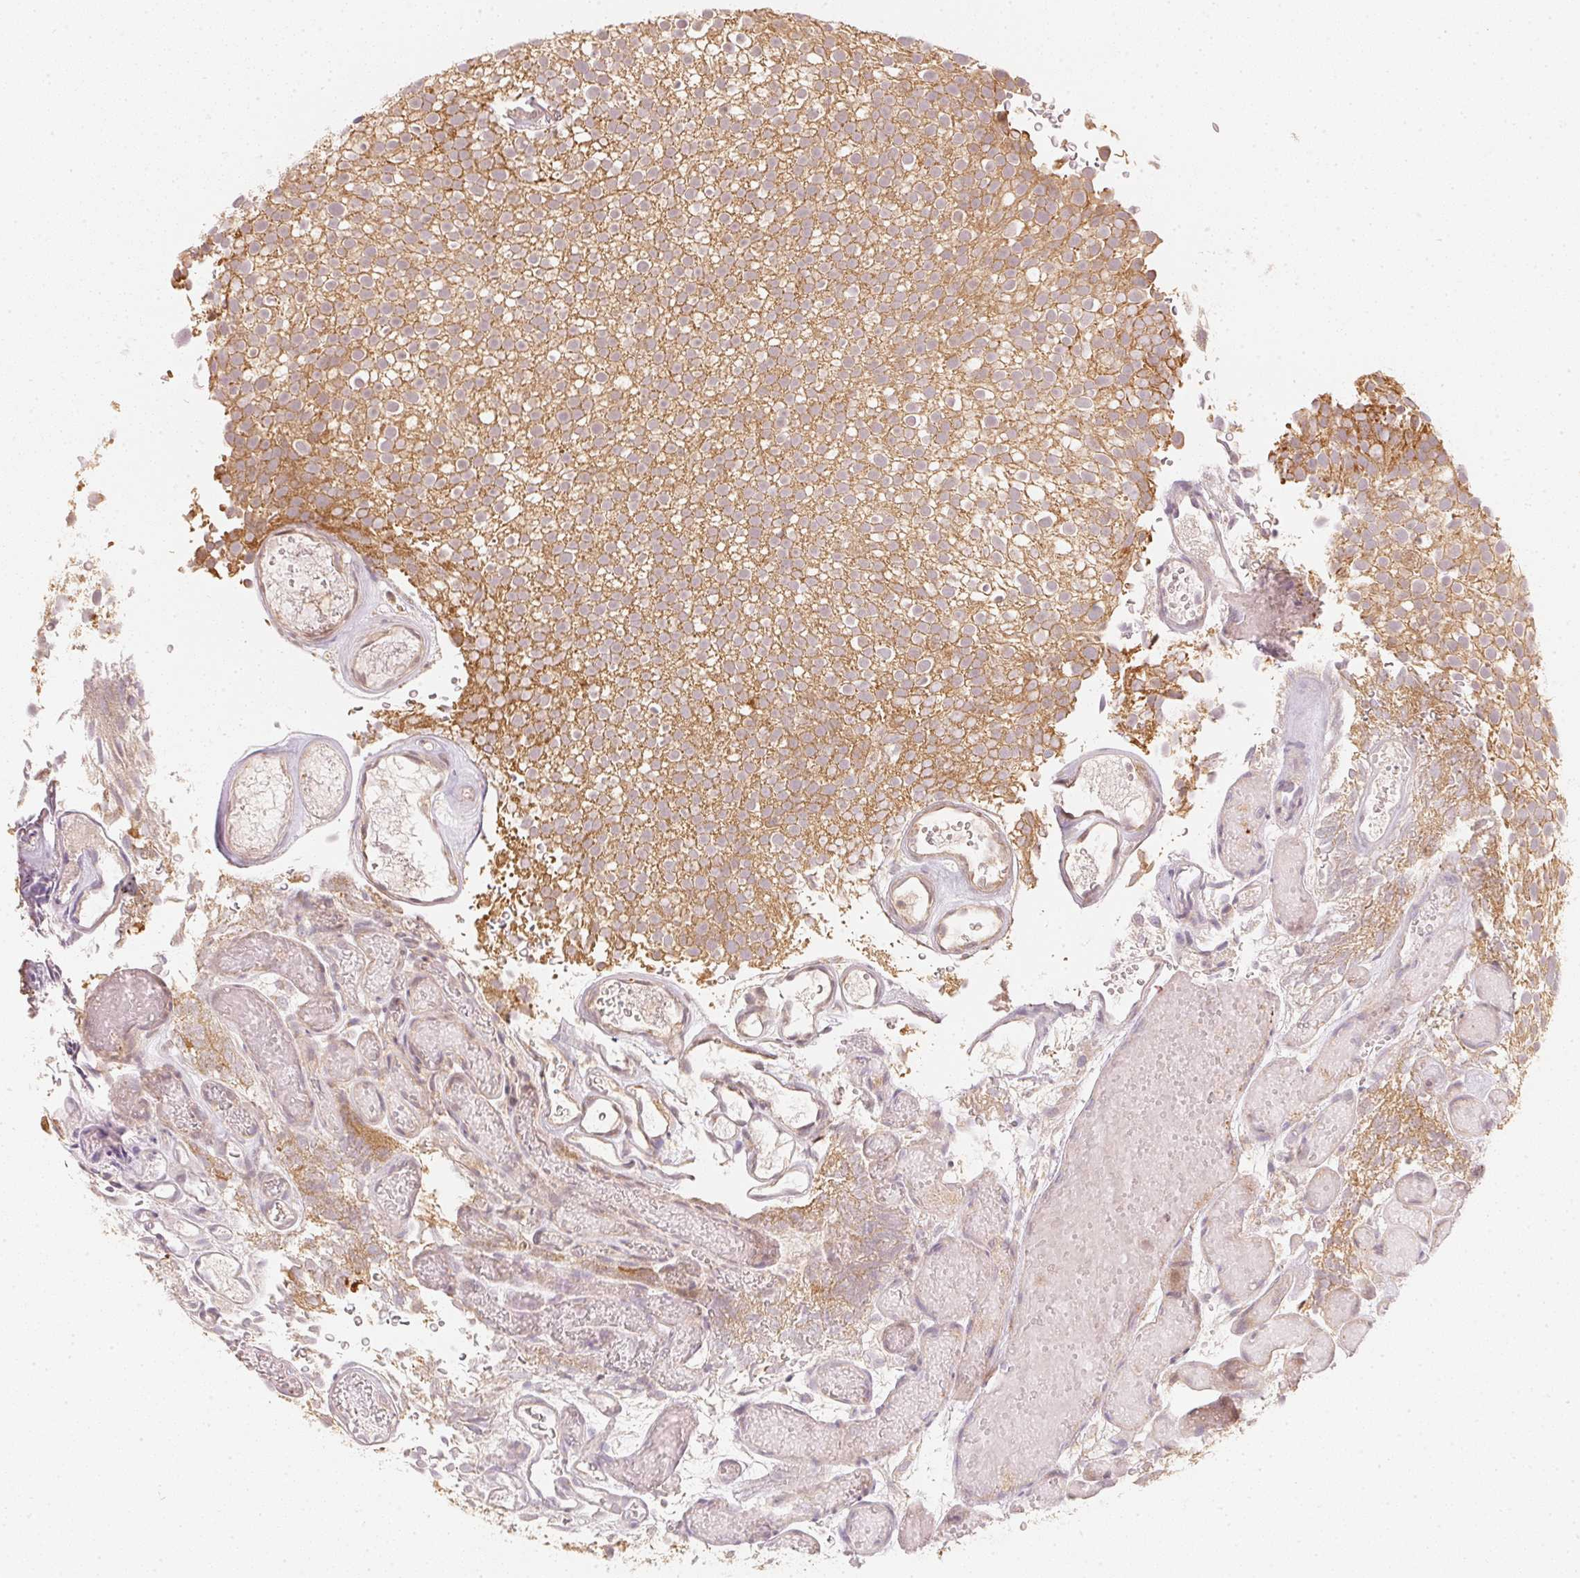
{"staining": {"intensity": "moderate", "quantity": ">75%", "location": "cytoplasmic/membranous"}, "tissue": "urothelial cancer", "cell_type": "Tumor cells", "image_type": "cancer", "snomed": [{"axis": "morphology", "description": "Urothelial carcinoma, Low grade"}, {"axis": "topography", "description": "Urinary bladder"}], "caption": "Immunohistochemical staining of human urothelial cancer reveals medium levels of moderate cytoplasmic/membranous positivity in about >75% of tumor cells. The staining was performed using DAB to visualize the protein expression in brown, while the nuclei were stained in blue with hematoxylin (Magnification: 20x).", "gene": "WDR54", "patient": {"sex": "male", "age": 78}}